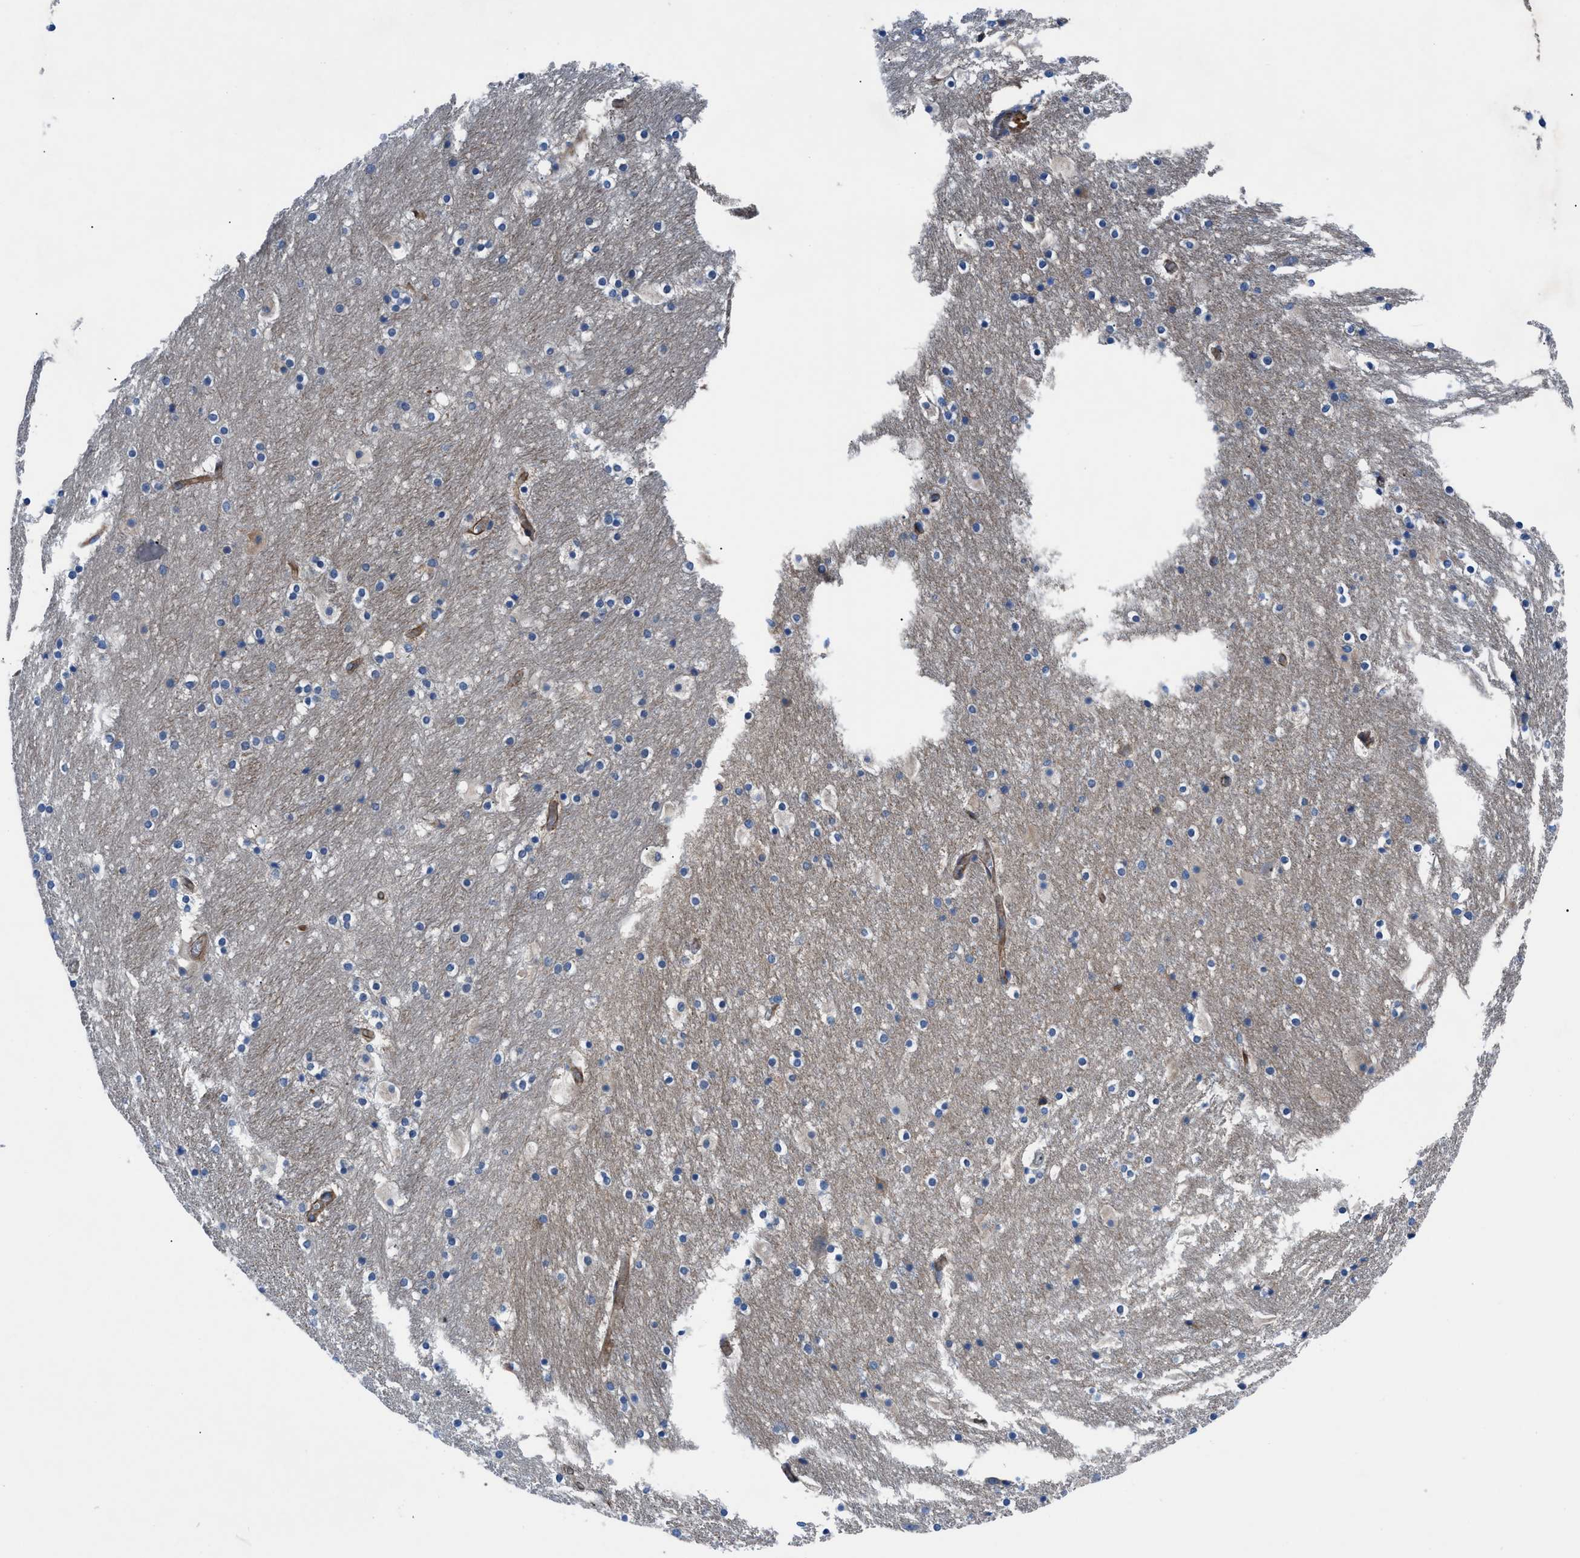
{"staining": {"intensity": "weak", "quantity": "<25%", "location": "cytoplasmic/membranous"}, "tissue": "hippocampus", "cell_type": "Glial cells", "image_type": "normal", "snomed": [{"axis": "morphology", "description": "Normal tissue, NOS"}, {"axis": "topography", "description": "Hippocampus"}], "caption": "DAB immunohistochemical staining of normal hippocampus shows no significant expression in glial cells.", "gene": "TRIP4", "patient": {"sex": "male", "age": 45}}